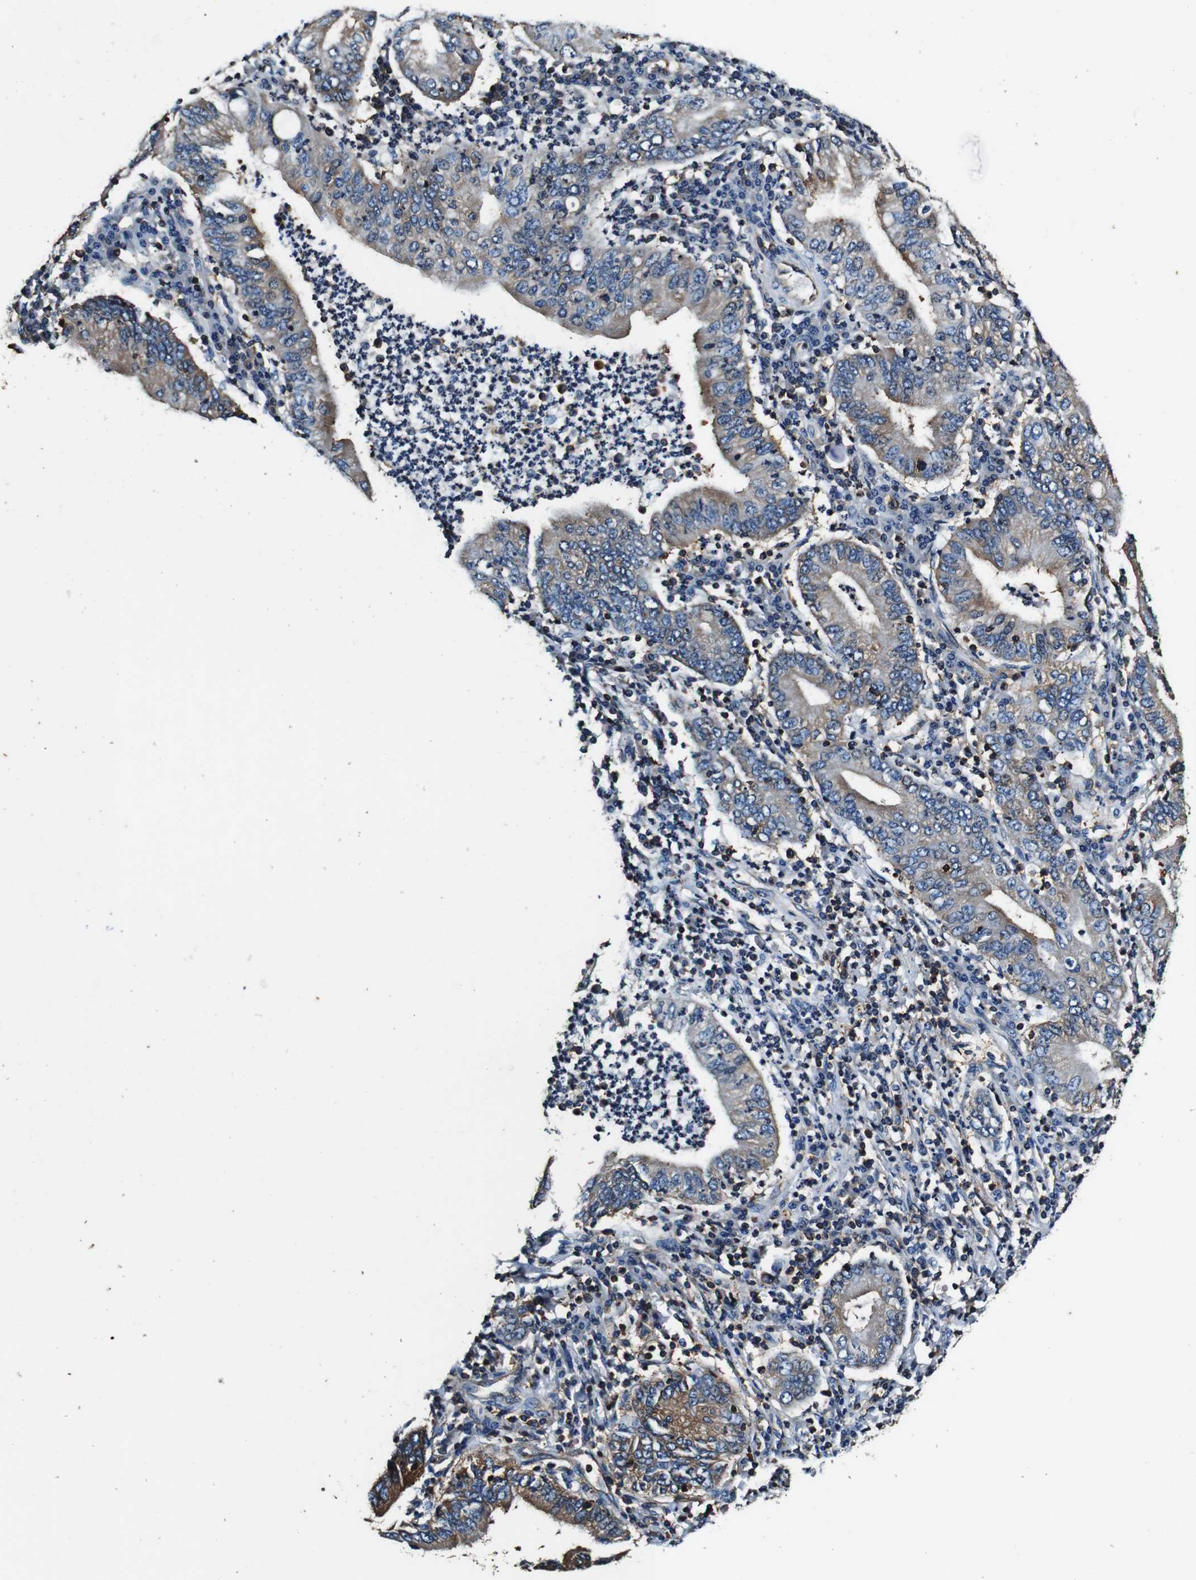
{"staining": {"intensity": "moderate", "quantity": ">75%", "location": "cytoplasmic/membranous"}, "tissue": "stomach cancer", "cell_type": "Tumor cells", "image_type": "cancer", "snomed": [{"axis": "morphology", "description": "Normal tissue, NOS"}, {"axis": "morphology", "description": "Adenocarcinoma, NOS"}, {"axis": "topography", "description": "Esophagus"}, {"axis": "topography", "description": "Stomach, upper"}, {"axis": "topography", "description": "Peripheral nerve tissue"}], "caption": "Protein expression analysis of stomach cancer demonstrates moderate cytoplasmic/membranous staining in about >75% of tumor cells.", "gene": "RHOT2", "patient": {"sex": "male", "age": 62}}